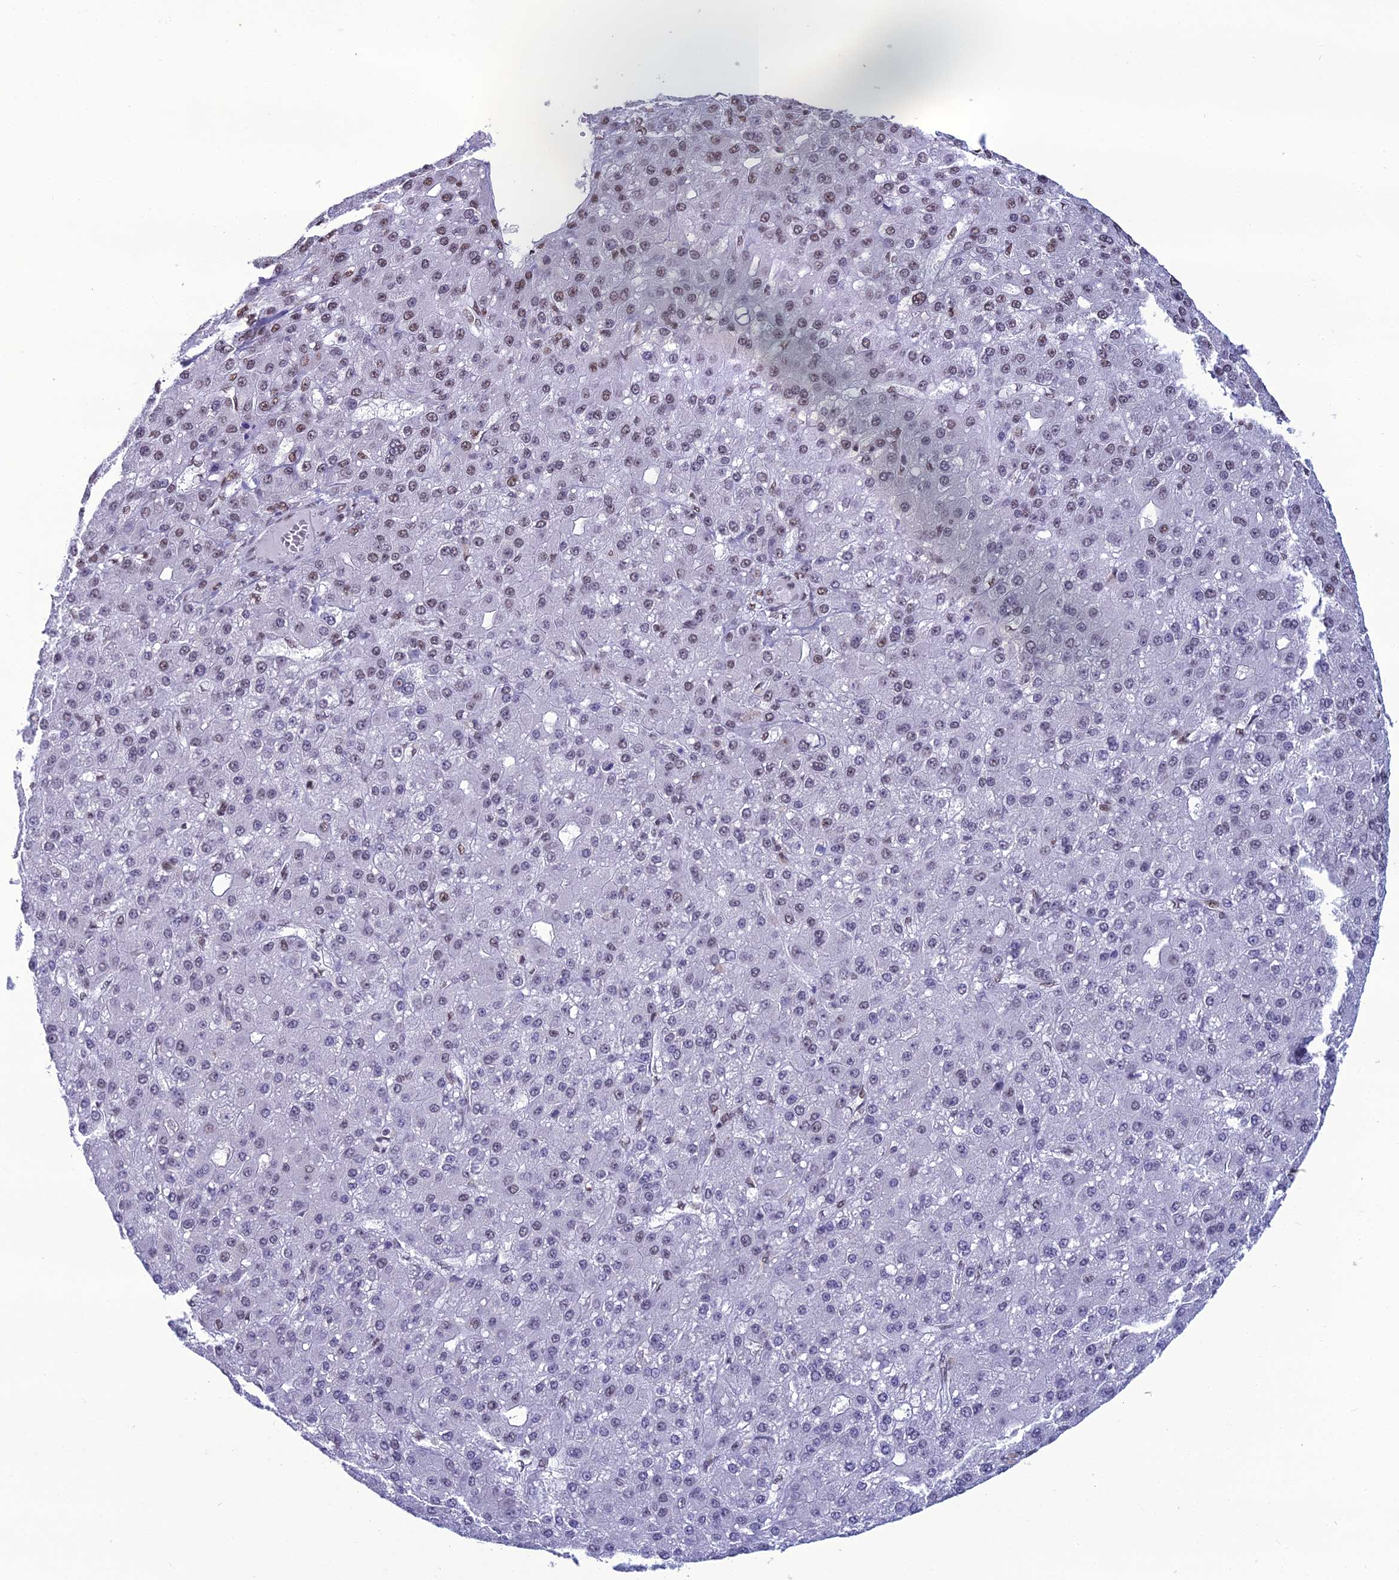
{"staining": {"intensity": "weak", "quantity": "<25%", "location": "nuclear"}, "tissue": "liver cancer", "cell_type": "Tumor cells", "image_type": "cancer", "snomed": [{"axis": "morphology", "description": "Carcinoma, Hepatocellular, NOS"}, {"axis": "topography", "description": "Liver"}], "caption": "The IHC micrograph has no significant expression in tumor cells of liver cancer tissue.", "gene": "PRAMEF12", "patient": {"sex": "male", "age": 67}}